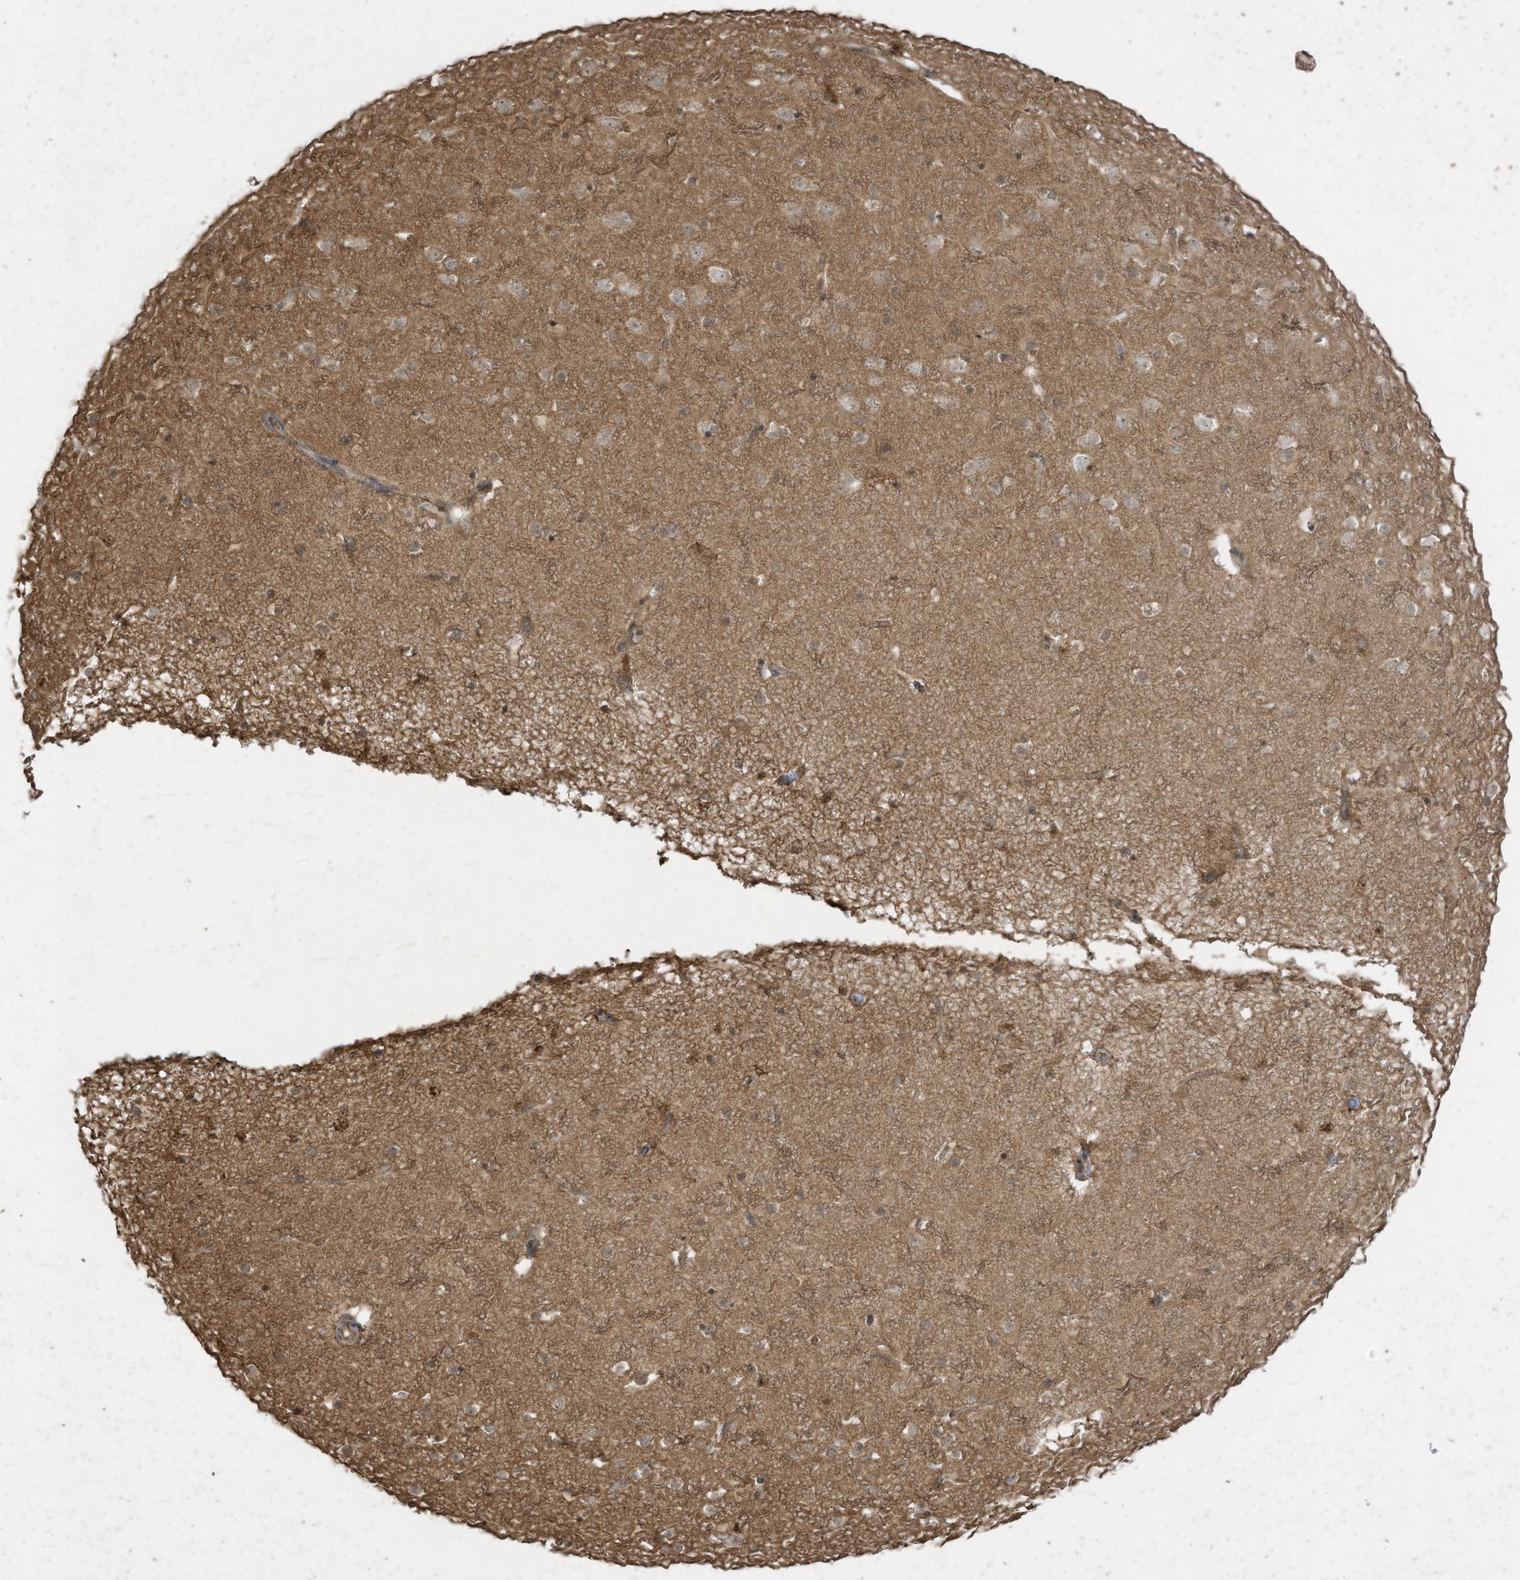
{"staining": {"intensity": "weak", "quantity": "25%-75%", "location": "cytoplasmic/membranous"}, "tissue": "cerebral cortex", "cell_type": "Endothelial cells", "image_type": "normal", "snomed": [{"axis": "morphology", "description": "Normal tissue, NOS"}, {"axis": "topography", "description": "Cerebral cortex"}], "caption": "Cerebral cortex stained for a protein shows weak cytoplasmic/membranous positivity in endothelial cells. (Stains: DAB (3,3'-diaminobenzidine) in brown, nuclei in blue, Microscopy: brightfield microscopy at high magnification).", "gene": "MATN2", "patient": {"sex": "male", "age": 54}}